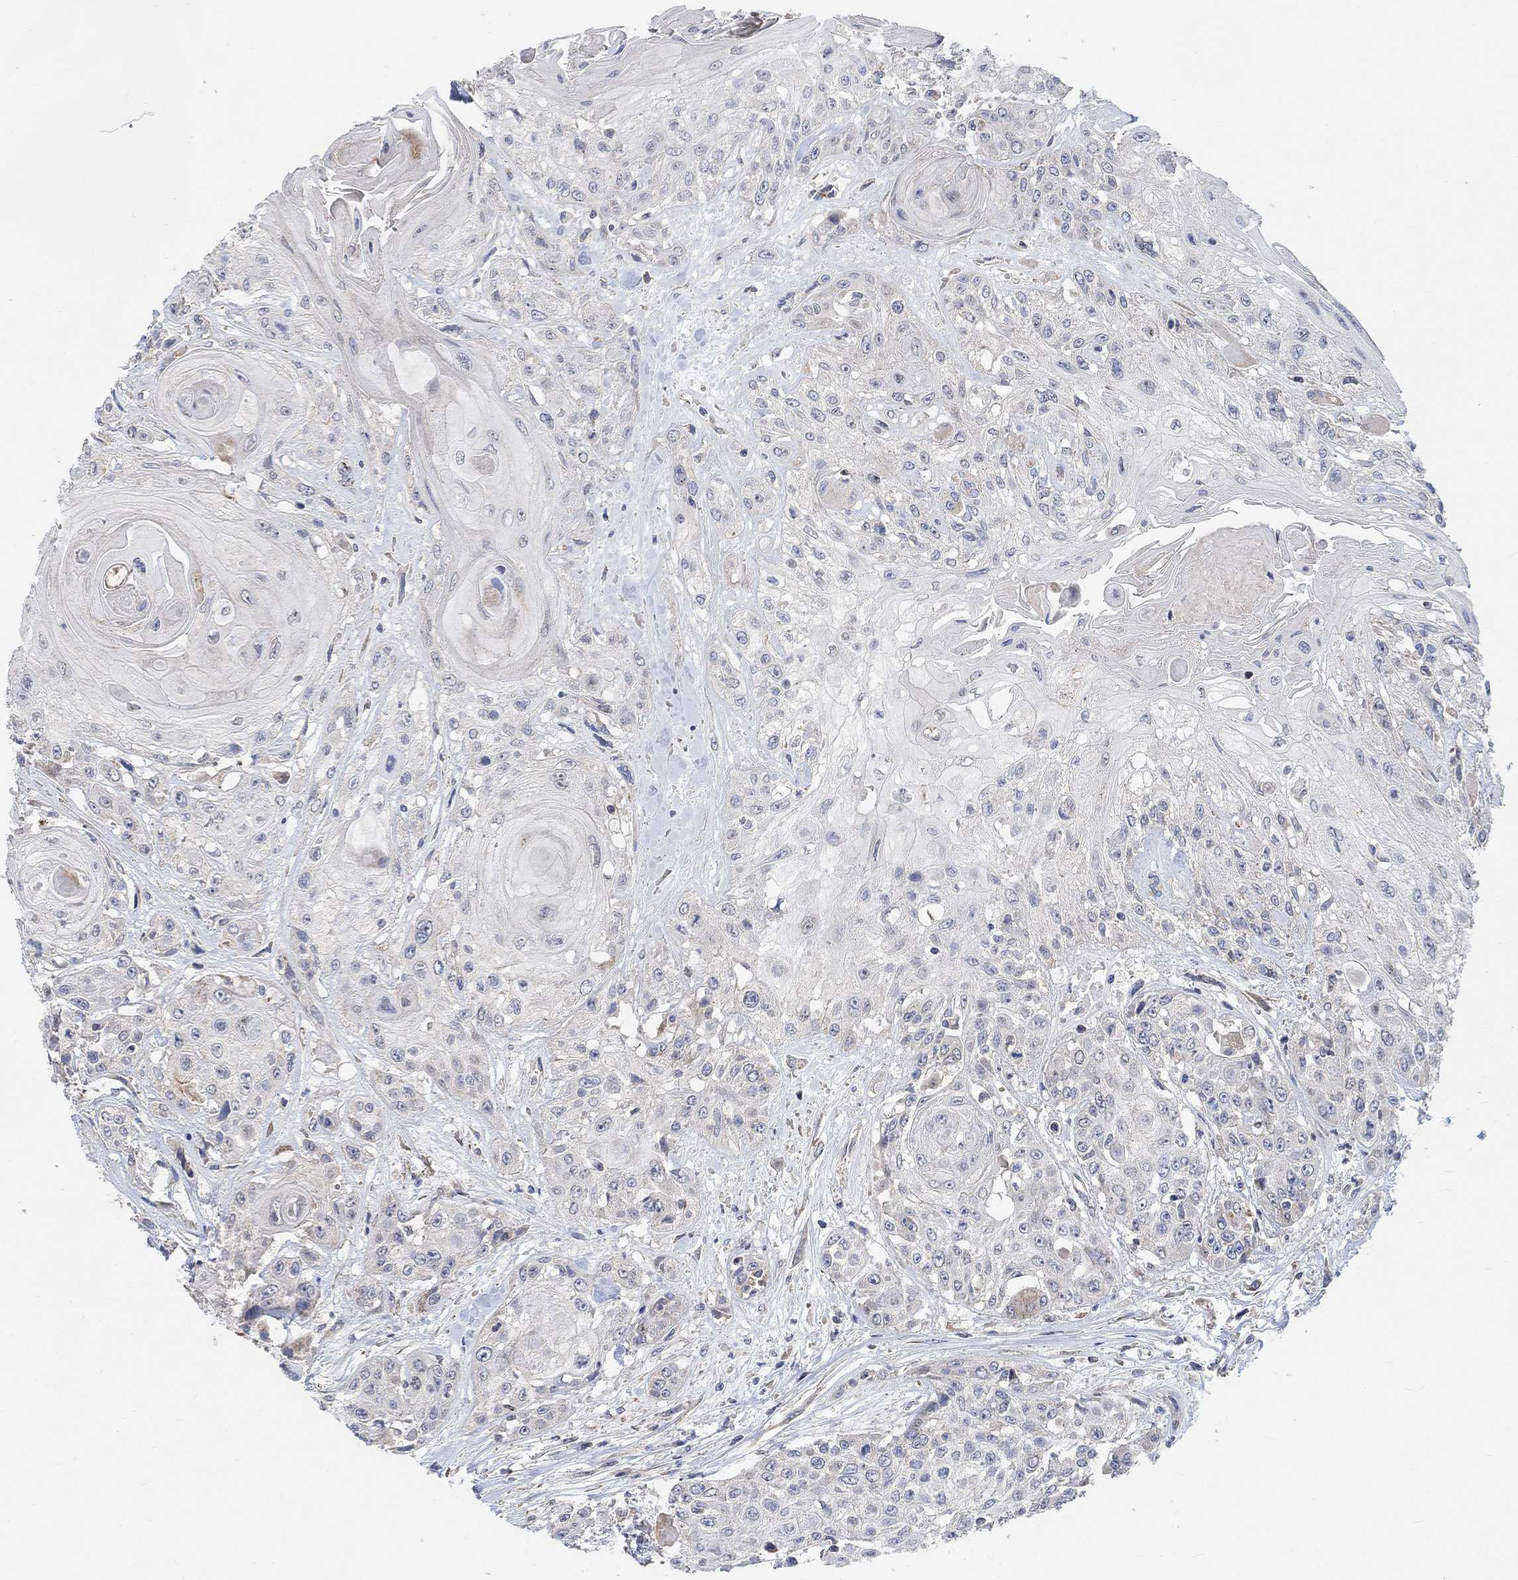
{"staining": {"intensity": "negative", "quantity": "none", "location": "none"}, "tissue": "head and neck cancer", "cell_type": "Tumor cells", "image_type": "cancer", "snomed": [{"axis": "morphology", "description": "Squamous cell carcinoma, NOS"}, {"axis": "topography", "description": "Head-Neck"}], "caption": "DAB (3,3'-diaminobenzidine) immunohistochemical staining of head and neck cancer (squamous cell carcinoma) demonstrates no significant staining in tumor cells.", "gene": "HCRTR1", "patient": {"sex": "female", "age": 59}}